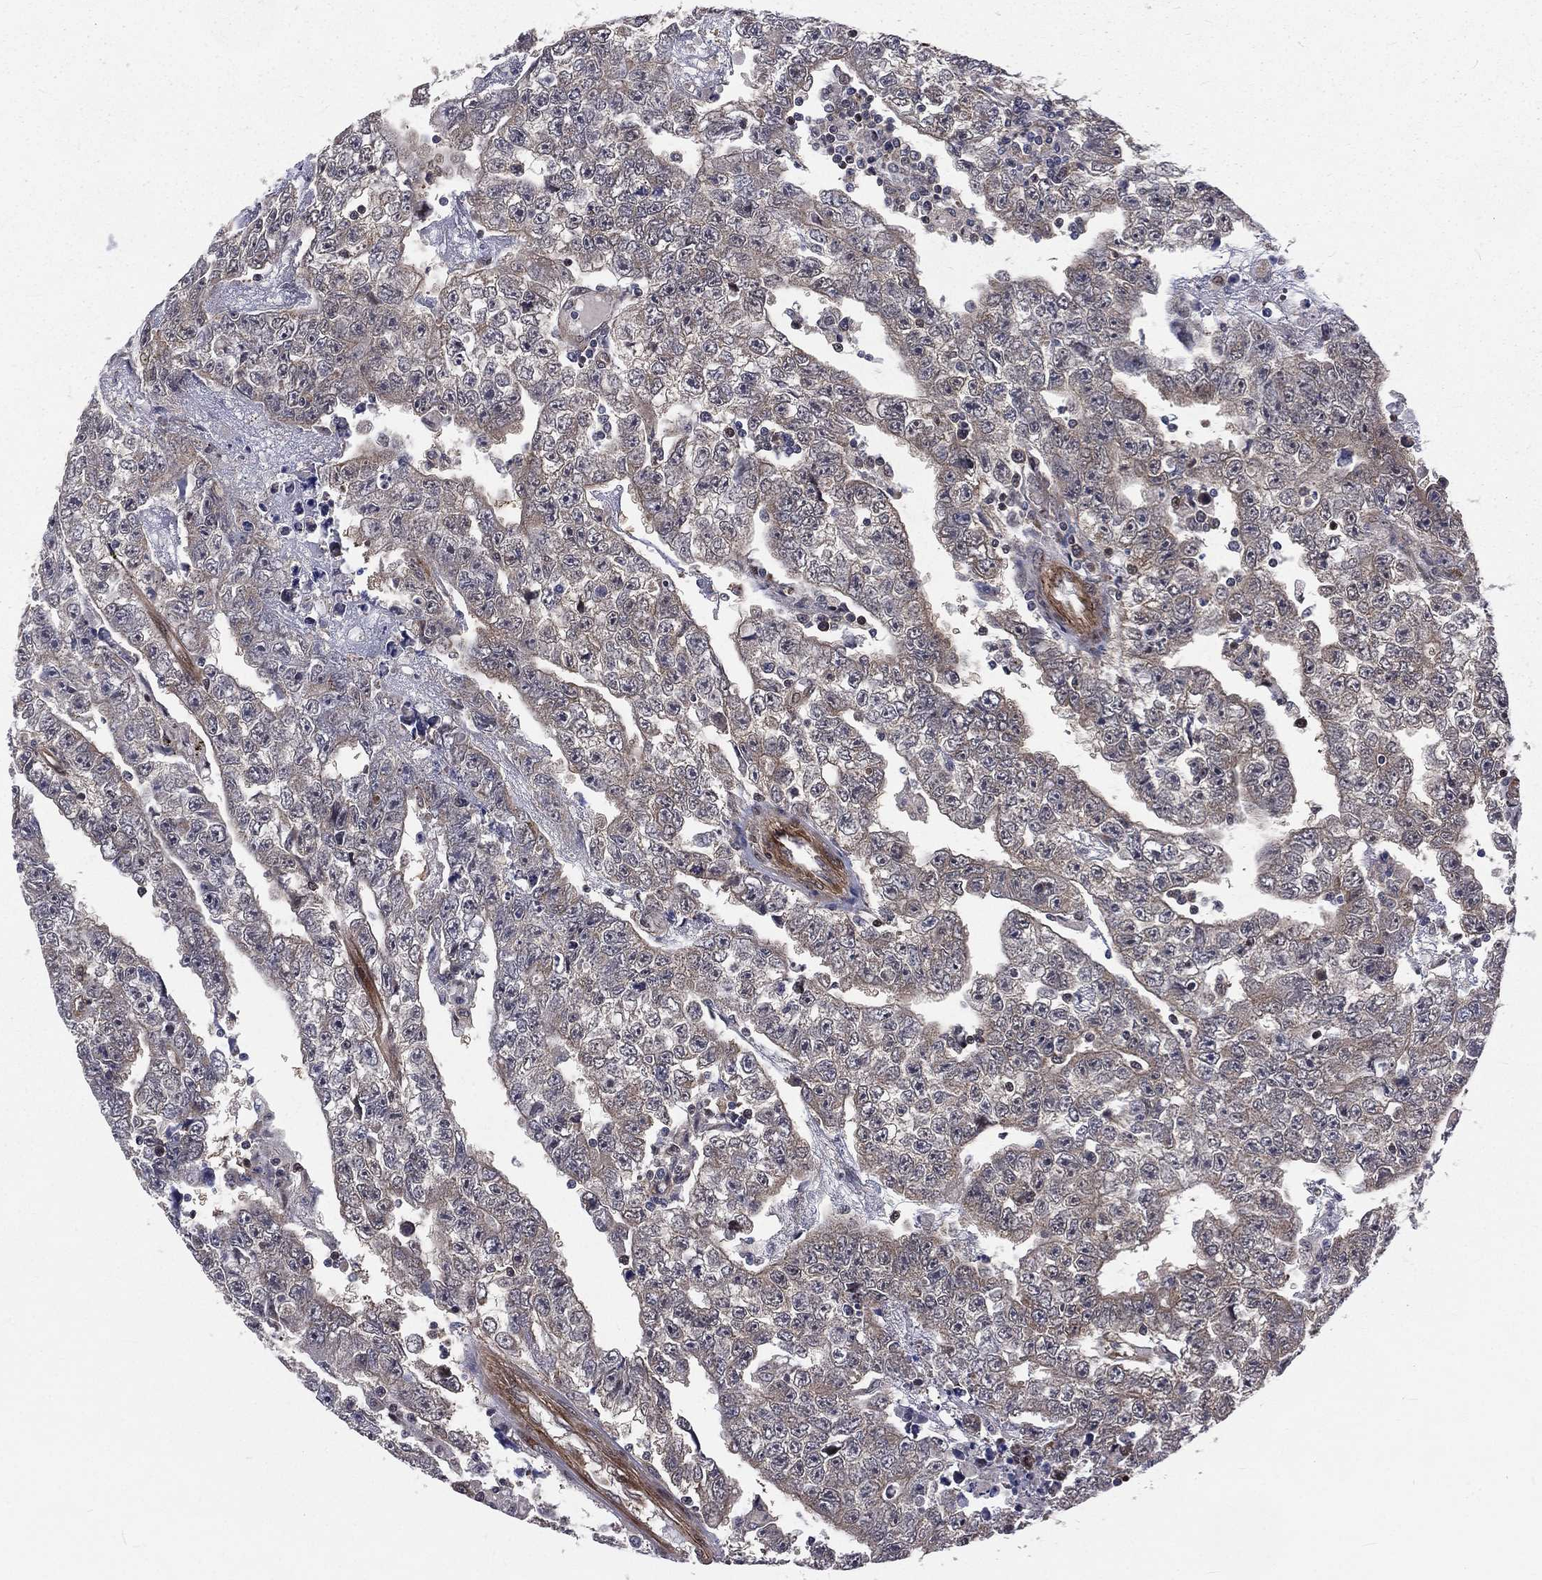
{"staining": {"intensity": "negative", "quantity": "none", "location": "none"}, "tissue": "testis cancer", "cell_type": "Tumor cells", "image_type": "cancer", "snomed": [{"axis": "morphology", "description": "Carcinoma, Embryonal, NOS"}, {"axis": "topography", "description": "Testis"}], "caption": "Human testis cancer (embryonal carcinoma) stained for a protein using IHC shows no positivity in tumor cells.", "gene": "ARL3", "patient": {"sex": "male", "age": 25}}